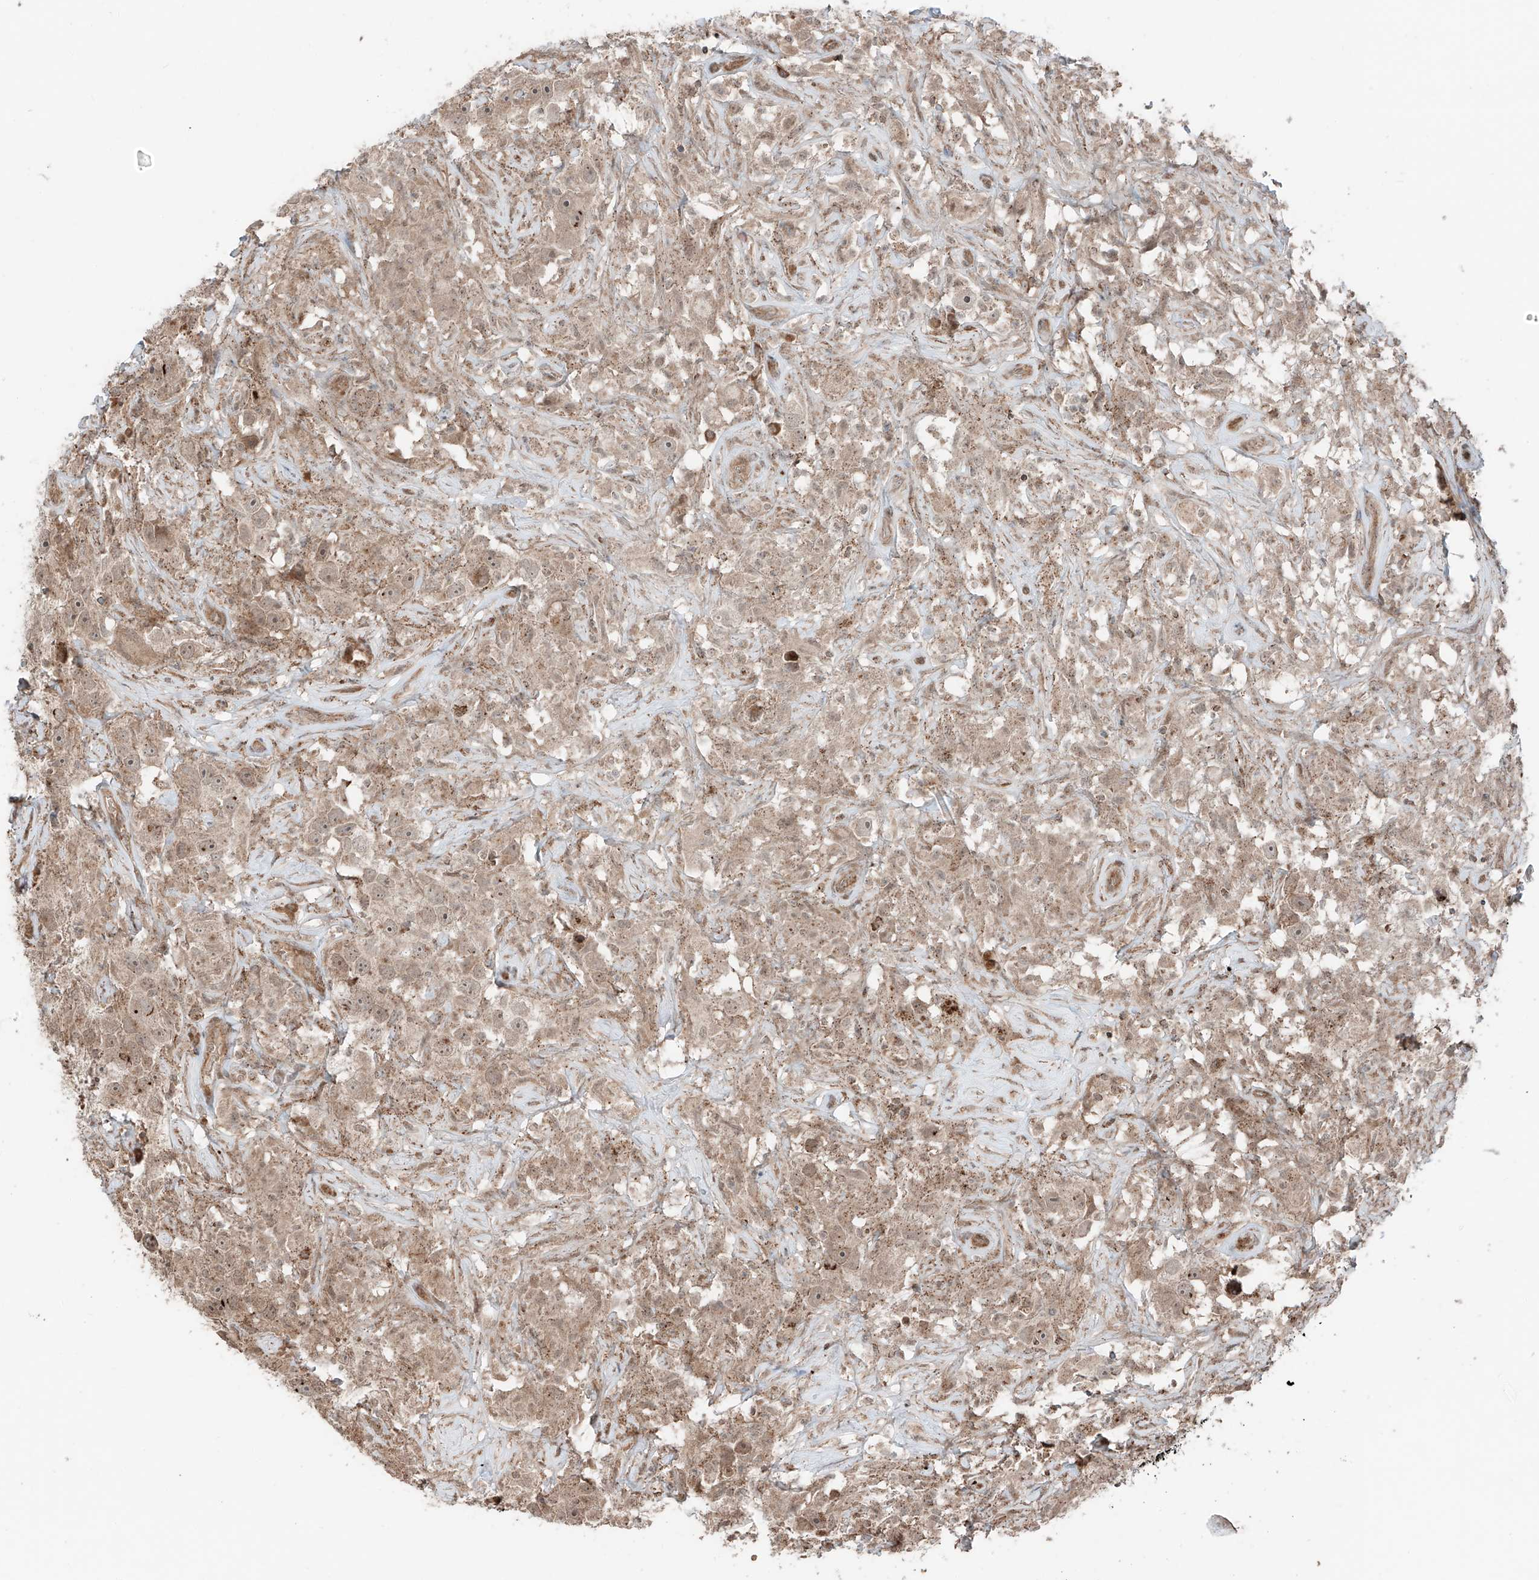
{"staining": {"intensity": "weak", "quantity": ">75%", "location": "cytoplasmic/membranous"}, "tissue": "testis cancer", "cell_type": "Tumor cells", "image_type": "cancer", "snomed": [{"axis": "morphology", "description": "Seminoma, NOS"}, {"axis": "topography", "description": "Testis"}], "caption": "Immunohistochemistry histopathology image of seminoma (testis) stained for a protein (brown), which demonstrates low levels of weak cytoplasmic/membranous expression in about >75% of tumor cells.", "gene": "CEP162", "patient": {"sex": "male", "age": 49}}